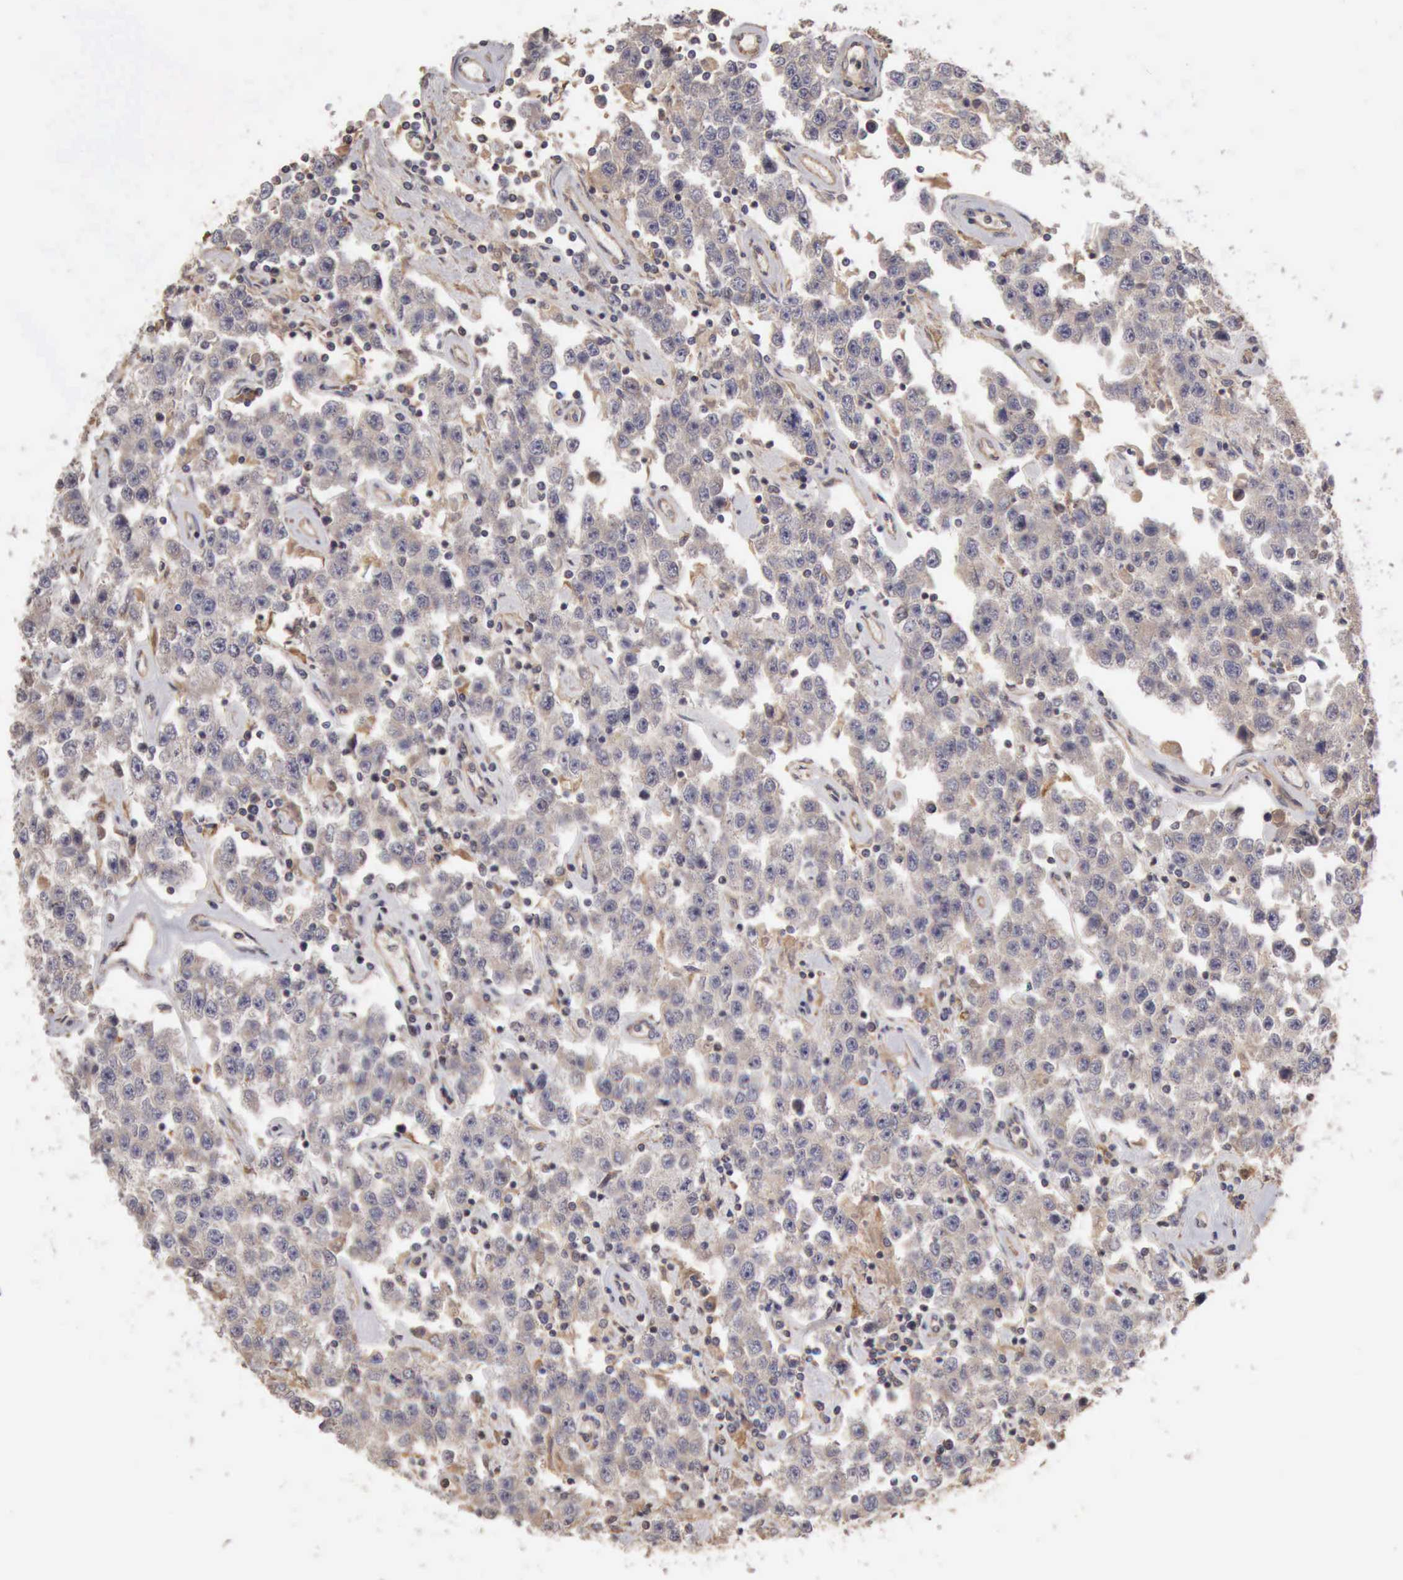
{"staining": {"intensity": "negative", "quantity": "none", "location": "none"}, "tissue": "testis cancer", "cell_type": "Tumor cells", "image_type": "cancer", "snomed": [{"axis": "morphology", "description": "Seminoma, NOS"}, {"axis": "topography", "description": "Testis"}], "caption": "Immunohistochemistry (IHC) micrograph of seminoma (testis) stained for a protein (brown), which displays no positivity in tumor cells. (IHC, brightfield microscopy, high magnification).", "gene": "BMX", "patient": {"sex": "male", "age": 52}}